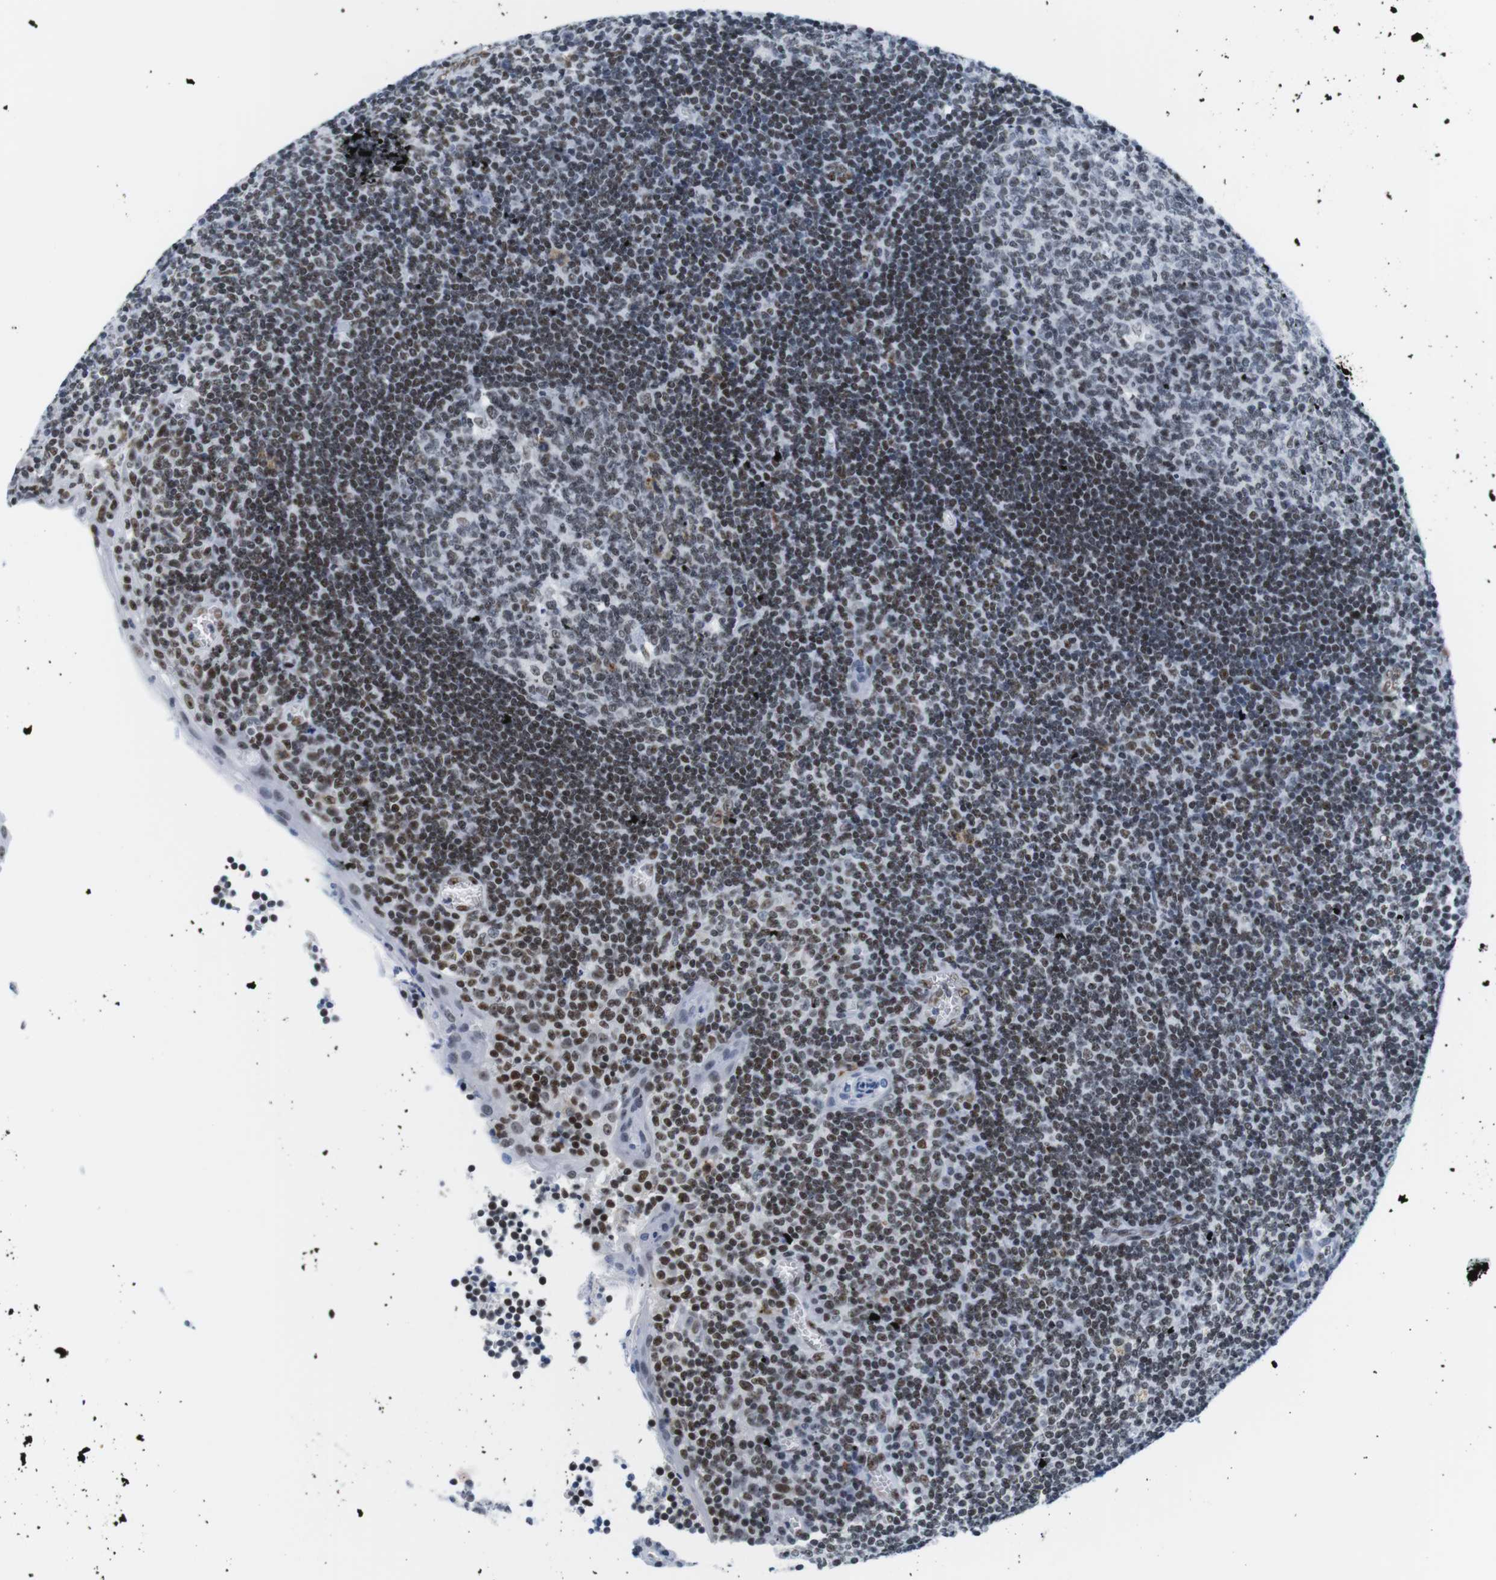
{"staining": {"intensity": "weak", "quantity": ">75%", "location": "nuclear"}, "tissue": "tonsil", "cell_type": "Germinal center cells", "image_type": "normal", "snomed": [{"axis": "morphology", "description": "Normal tissue, NOS"}, {"axis": "topography", "description": "Tonsil"}], "caption": "A photomicrograph of human tonsil stained for a protein shows weak nuclear brown staining in germinal center cells. Ihc stains the protein of interest in brown and the nuclei are stained blue.", "gene": "IFI16", "patient": {"sex": "male", "age": 37}}